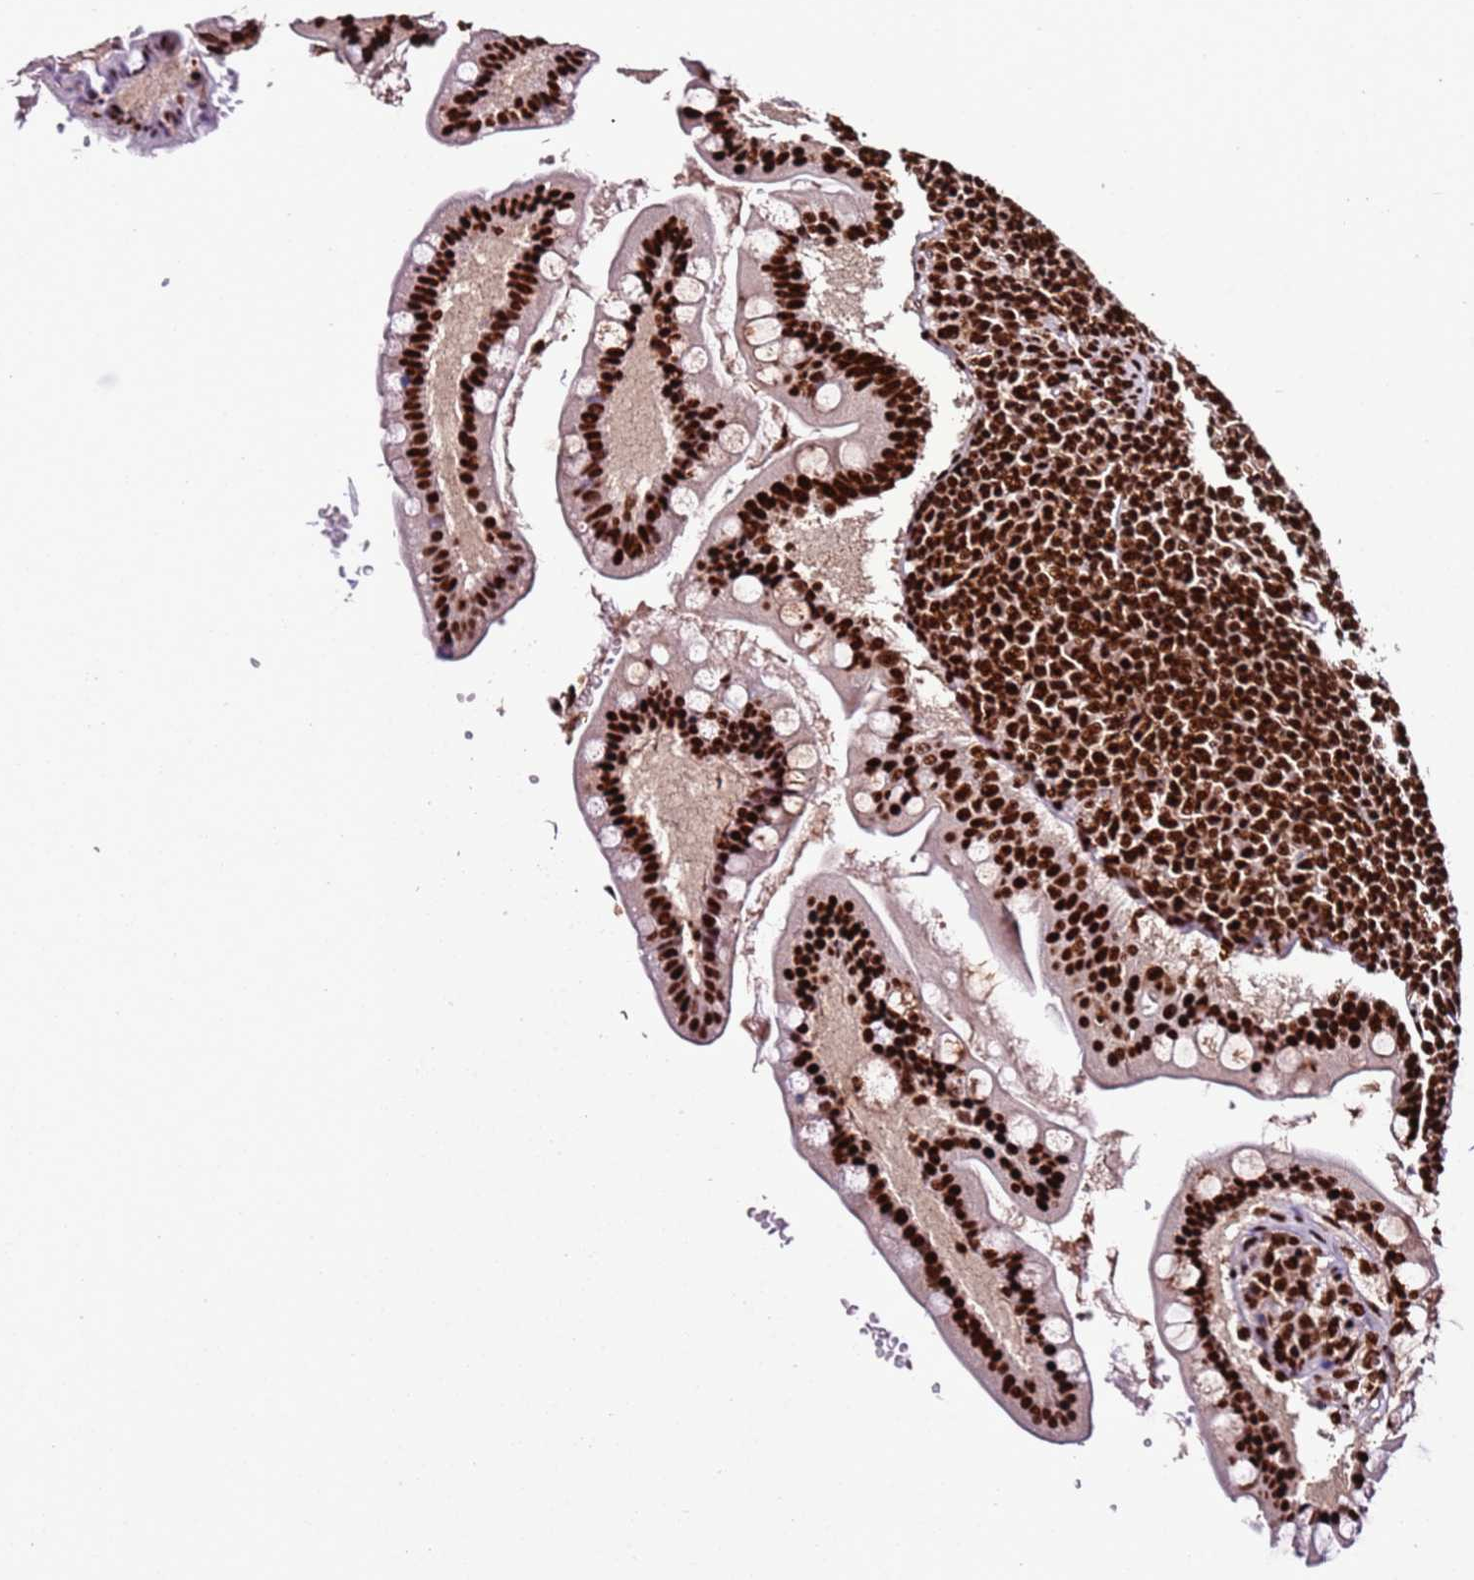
{"staining": {"intensity": "strong", "quantity": ">75%", "location": "nuclear"}, "tissue": "small intestine", "cell_type": "Glandular cells", "image_type": "normal", "snomed": [{"axis": "morphology", "description": "Normal tissue, NOS"}, {"axis": "topography", "description": "Small intestine"}], "caption": "Human small intestine stained with a brown dye displays strong nuclear positive positivity in about >75% of glandular cells.", "gene": "C6orf226", "patient": {"sex": "male", "age": 7}}